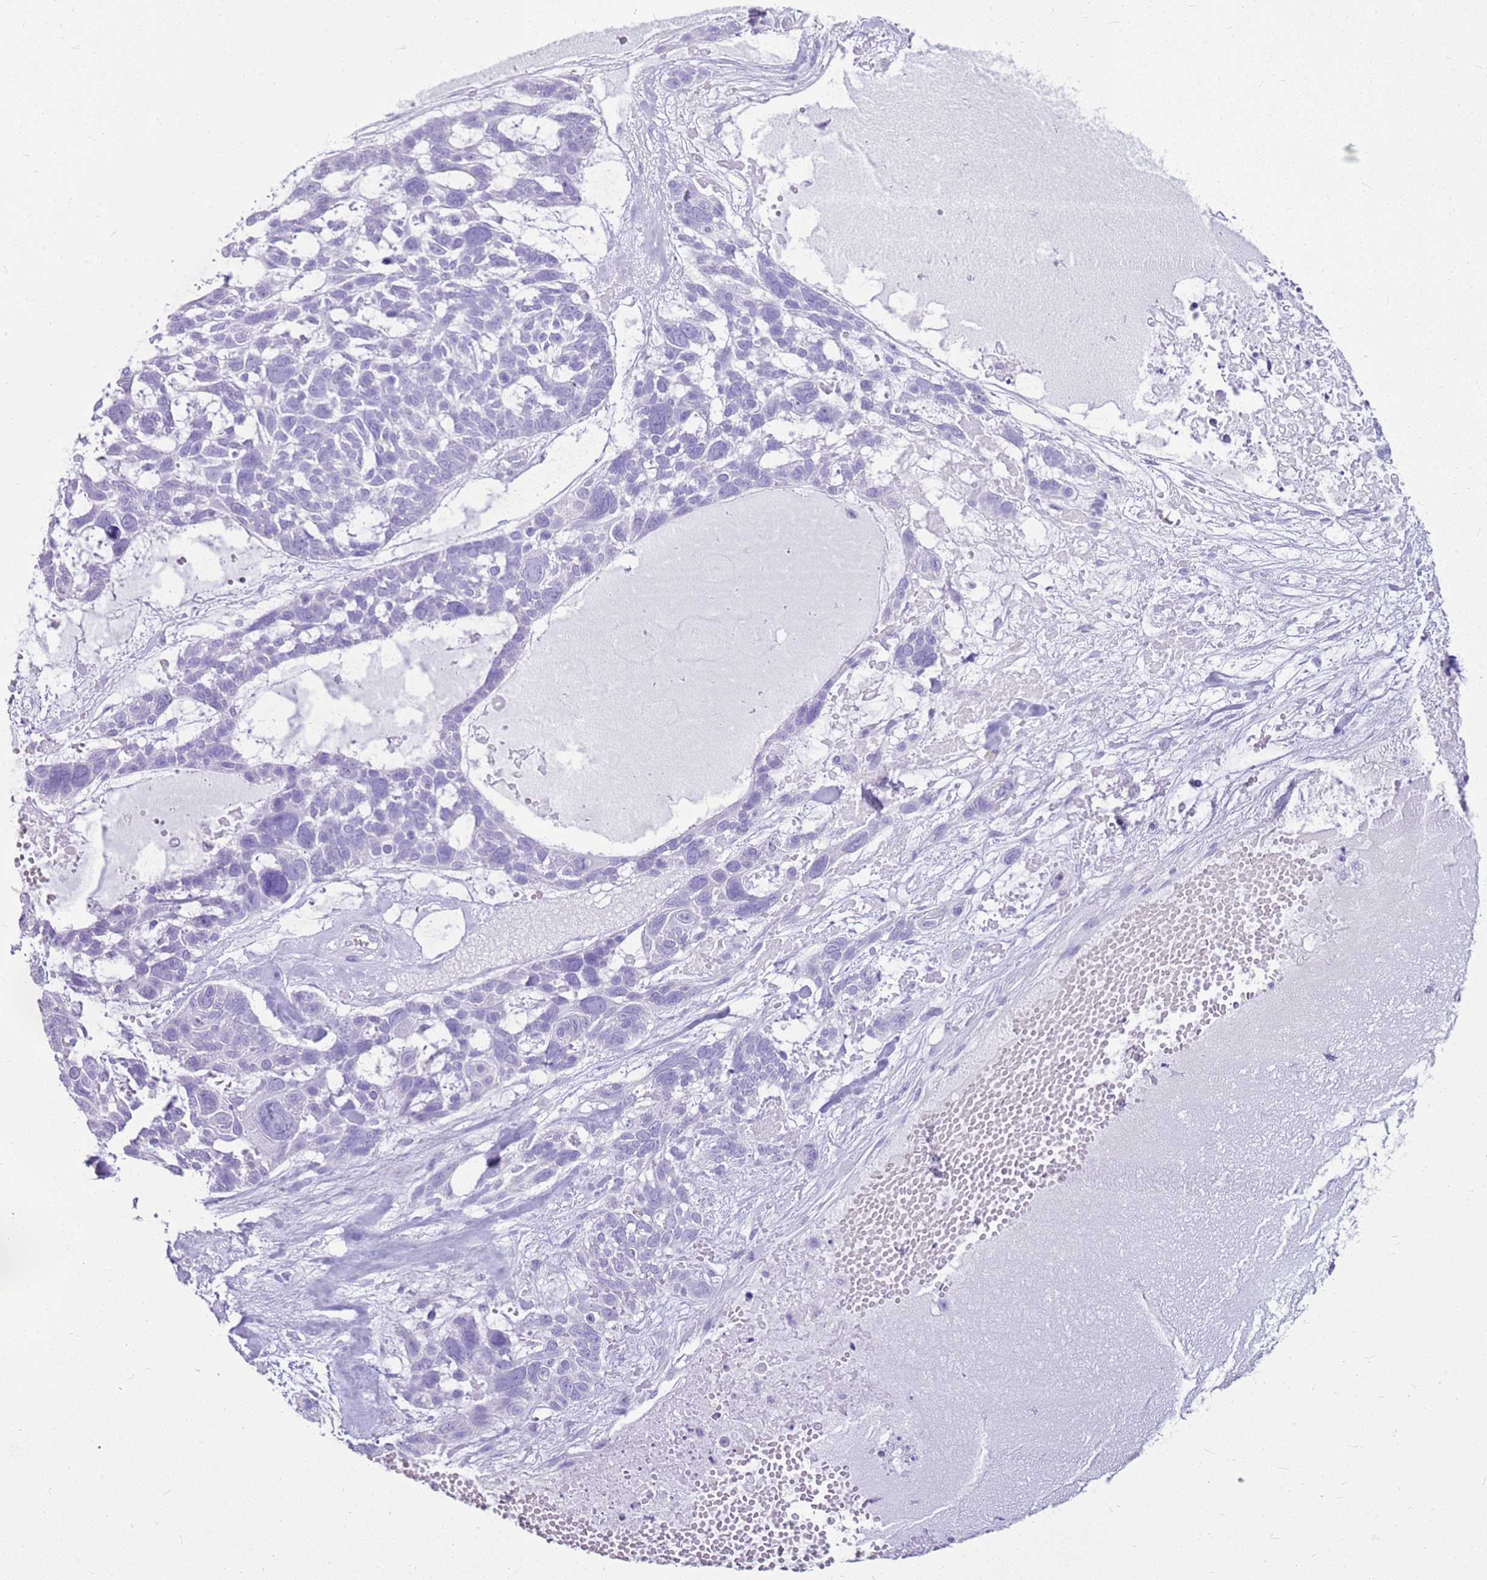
{"staining": {"intensity": "negative", "quantity": "none", "location": "none"}, "tissue": "skin cancer", "cell_type": "Tumor cells", "image_type": "cancer", "snomed": [{"axis": "morphology", "description": "Basal cell carcinoma"}, {"axis": "topography", "description": "Skin"}], "caption": "DAB (3,3'-diaminobenzidine) immunohistochemical staining of human skin cancer reveals no significant staining in tumor cells.", "gene": "CA8", "patient": {"sex": "male", "age": 88}}